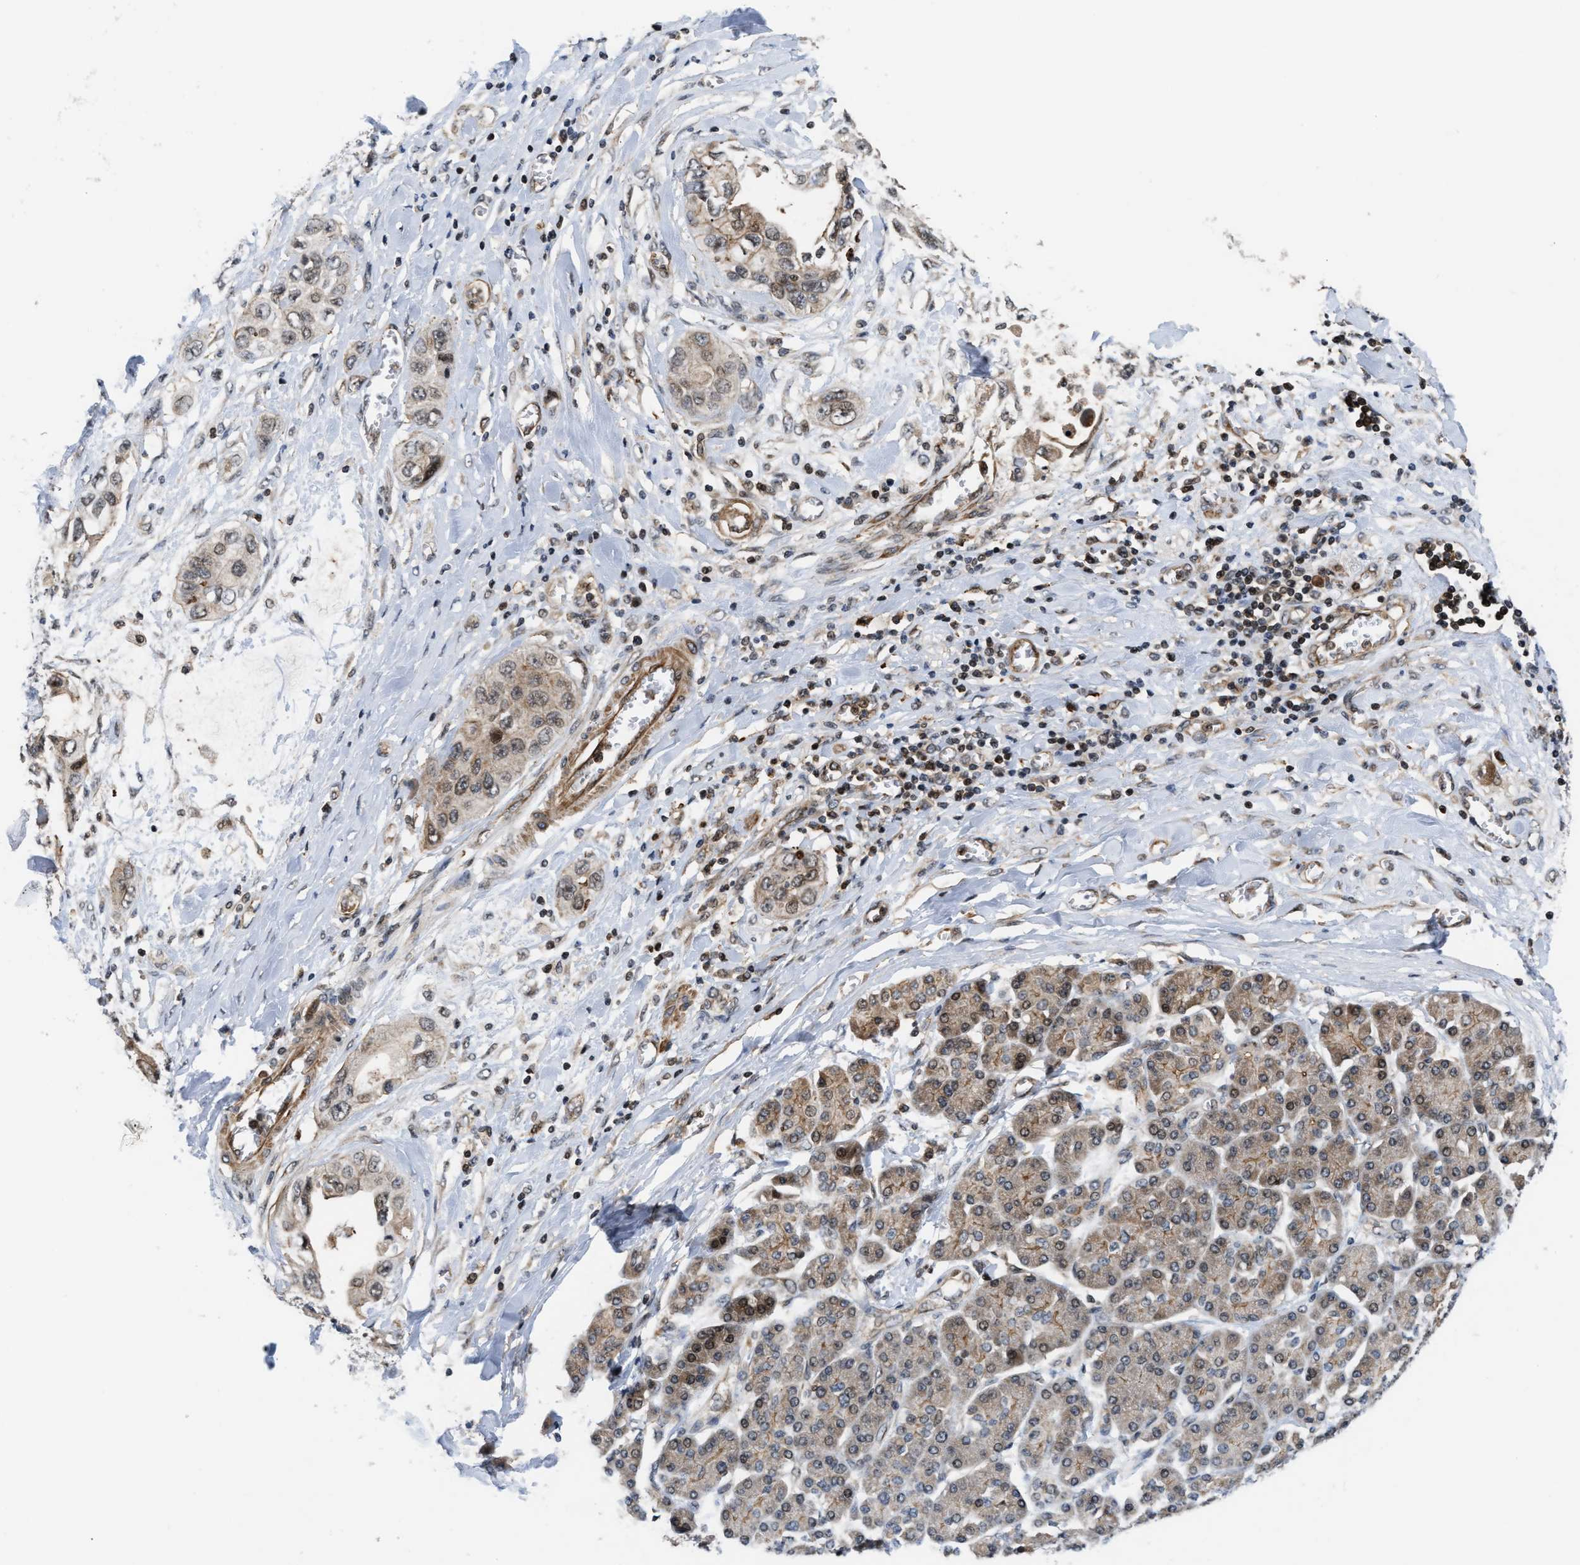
{"staining": {"intensity": "weak", "quantity": ">75%", "location": "cytoplasmic/membranous,nuclear"}, "tissue": "pancreatic cancer", "cell_type": "Tumor cells", "image_type": "cancer", "snomed": [{"axis": "morphology", "description": "Adenocarcinoma, NOS"}, {"axis": "topography", "description": "Pancreas"}], "caption": "IHC of pancreatic cancer (adenocarcinoma) exhibits low levels of weak cytoplasmic/membranous and nuclear expression in about >75% of tumor cells.", "gene": "STAU2", "patient": {"sex": "female", "age": 70}}